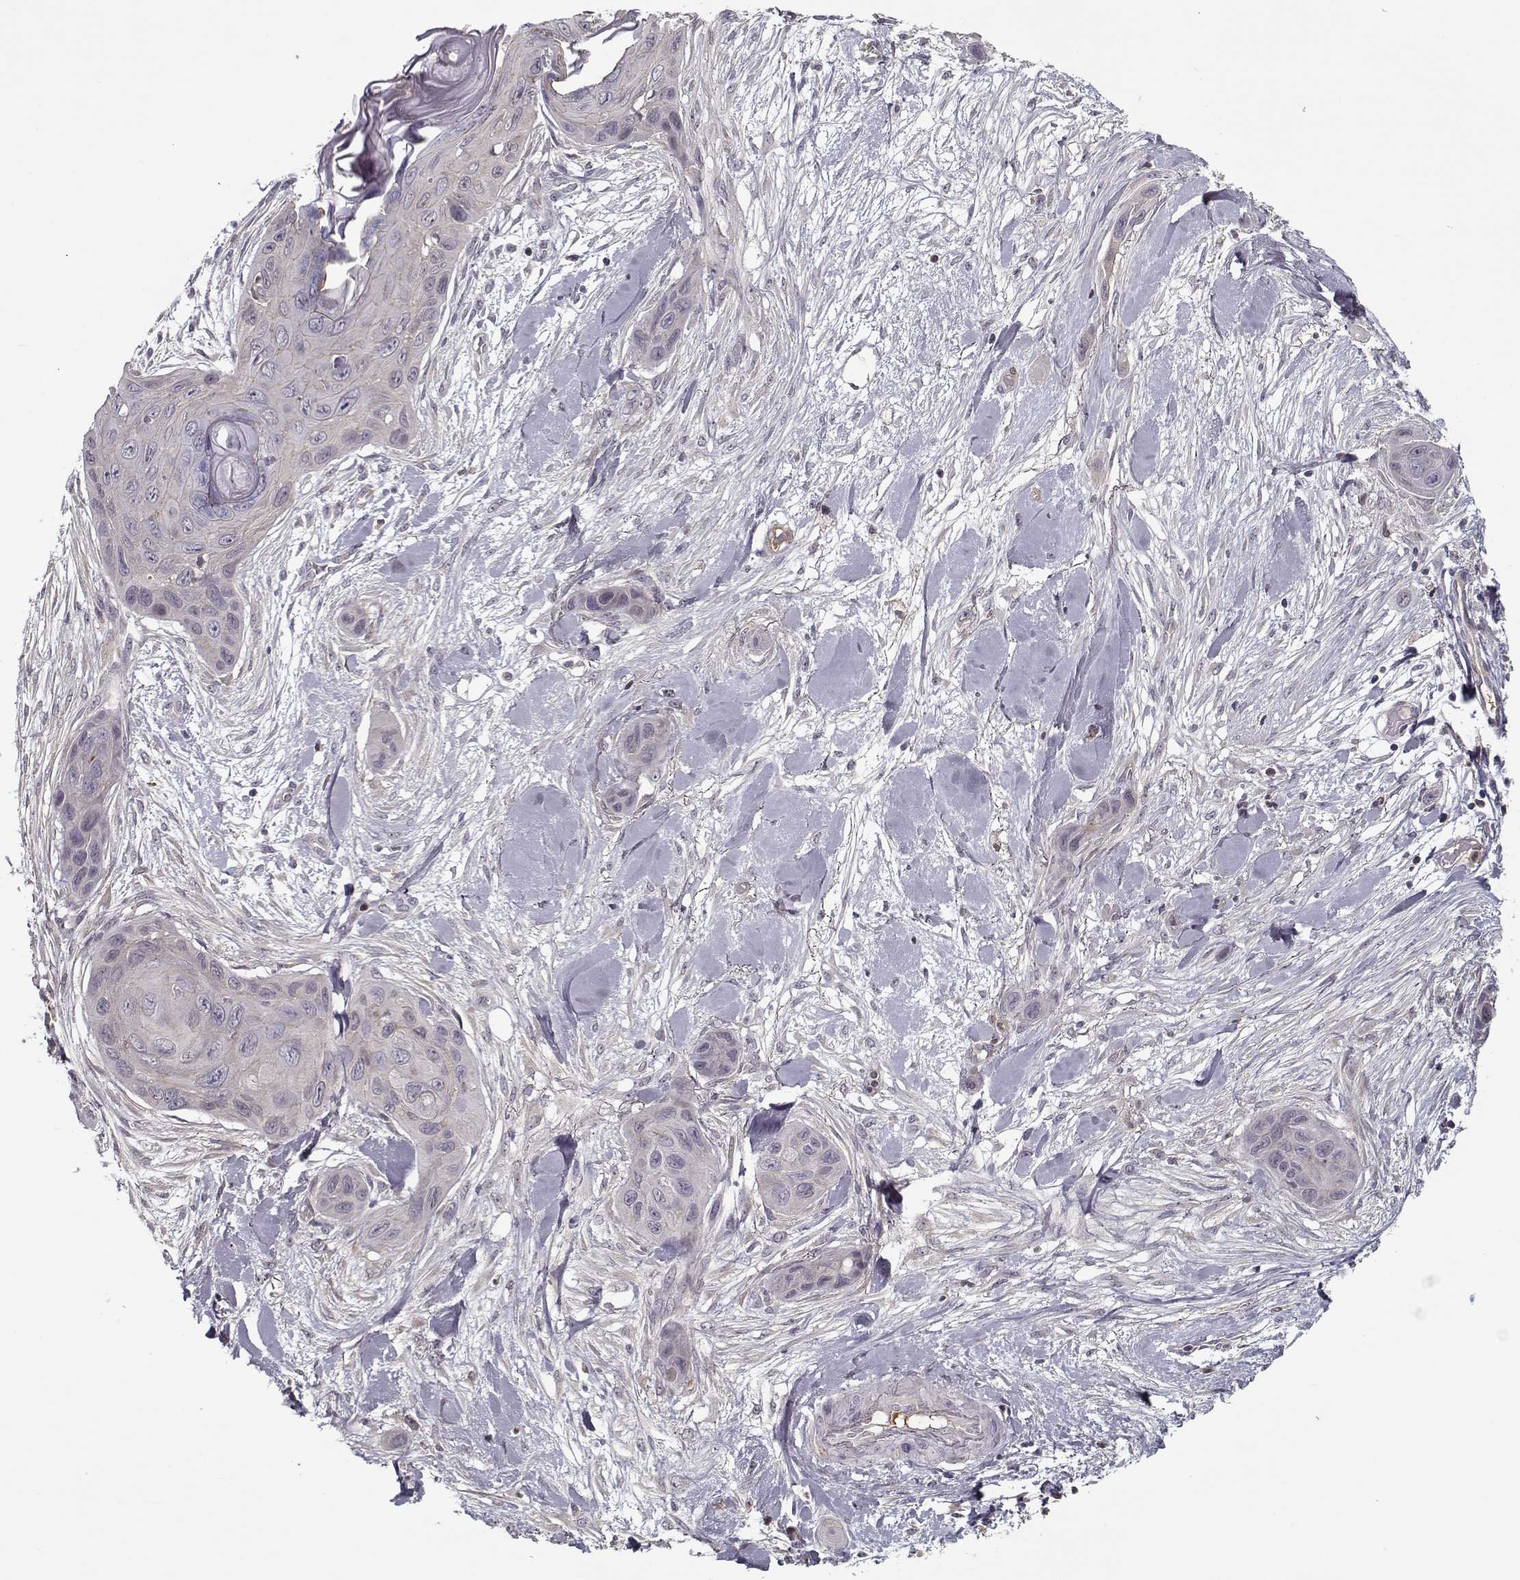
{"staining": {"intensity": "negative", "quantity": "none", "location": "none"}, "tissue": "skin cancer", "cell_type": "Tumor cells", "image_type": "cancer", "snomed": [{"axis": "morphology", "description": "Squamous cell carcinoma, NOS"}, {"axis": "topography", "description": "Skin"}], "caption": "A histopathology image of skin squamous cell carcinoma stained for a protein exhibits no brown staining in tumor cells.", "gene": "AFM", "patient": {"sex": "male", "age": 82}}